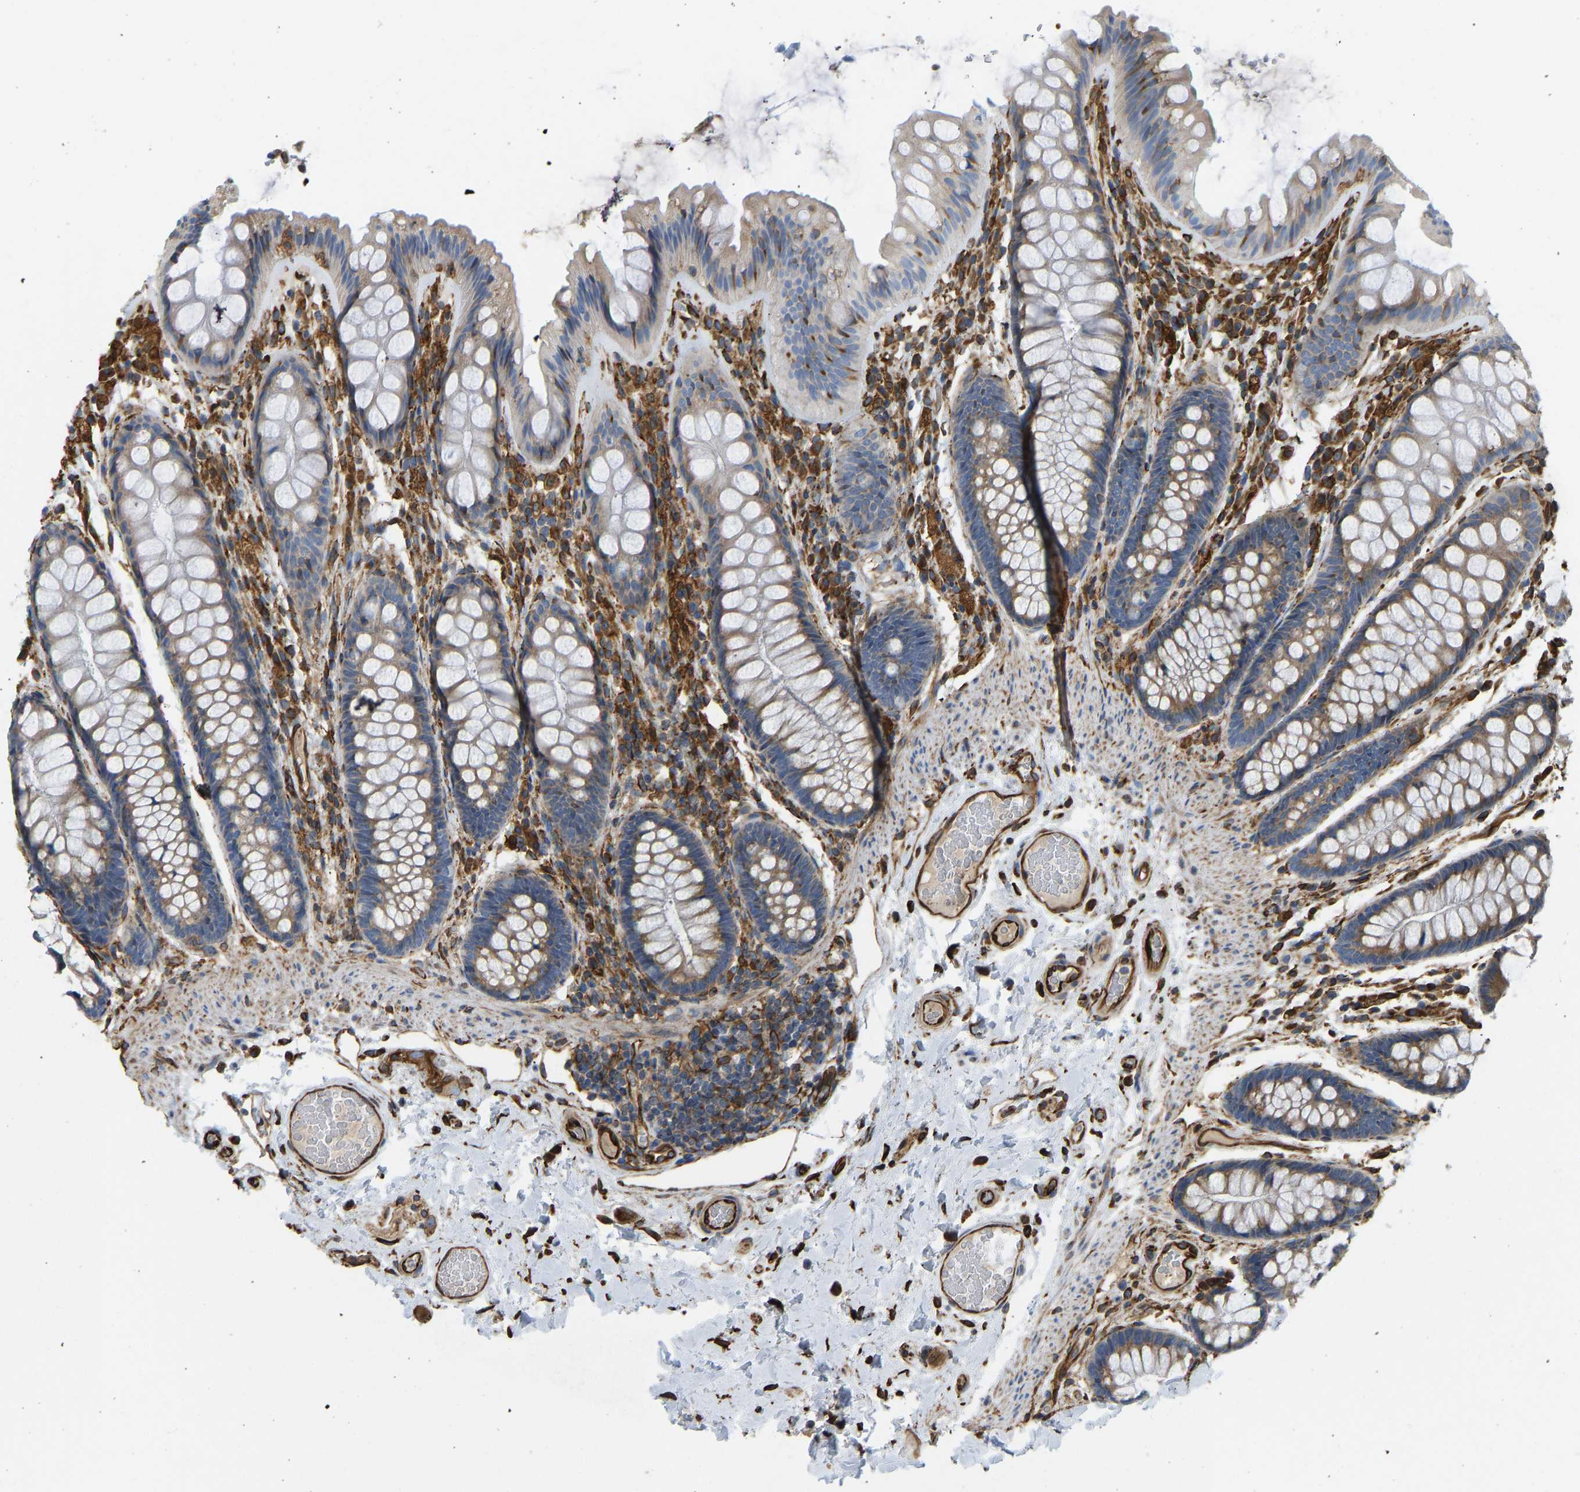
{"staining": {"intensity": "strong", "quantity": ">75%", "location": "cytoplasmic/membranous"}, "tissue": "colon", "cell_type": "Endothelial cells", "image_type": "normal", "snomed": [{"axis": "morphology", "description": "Normal tissue, NOS"}, {"axis": "topography", "description": "Colon"}], "caption": "Immunohistochemistry (DAB) staining of benign colon exhibits strong cytoplasmic/membranous protein staining in approximately >75% of endothelial cells.", "gene": "BEX3", "patient": {"sex": "female", "age": 56}}